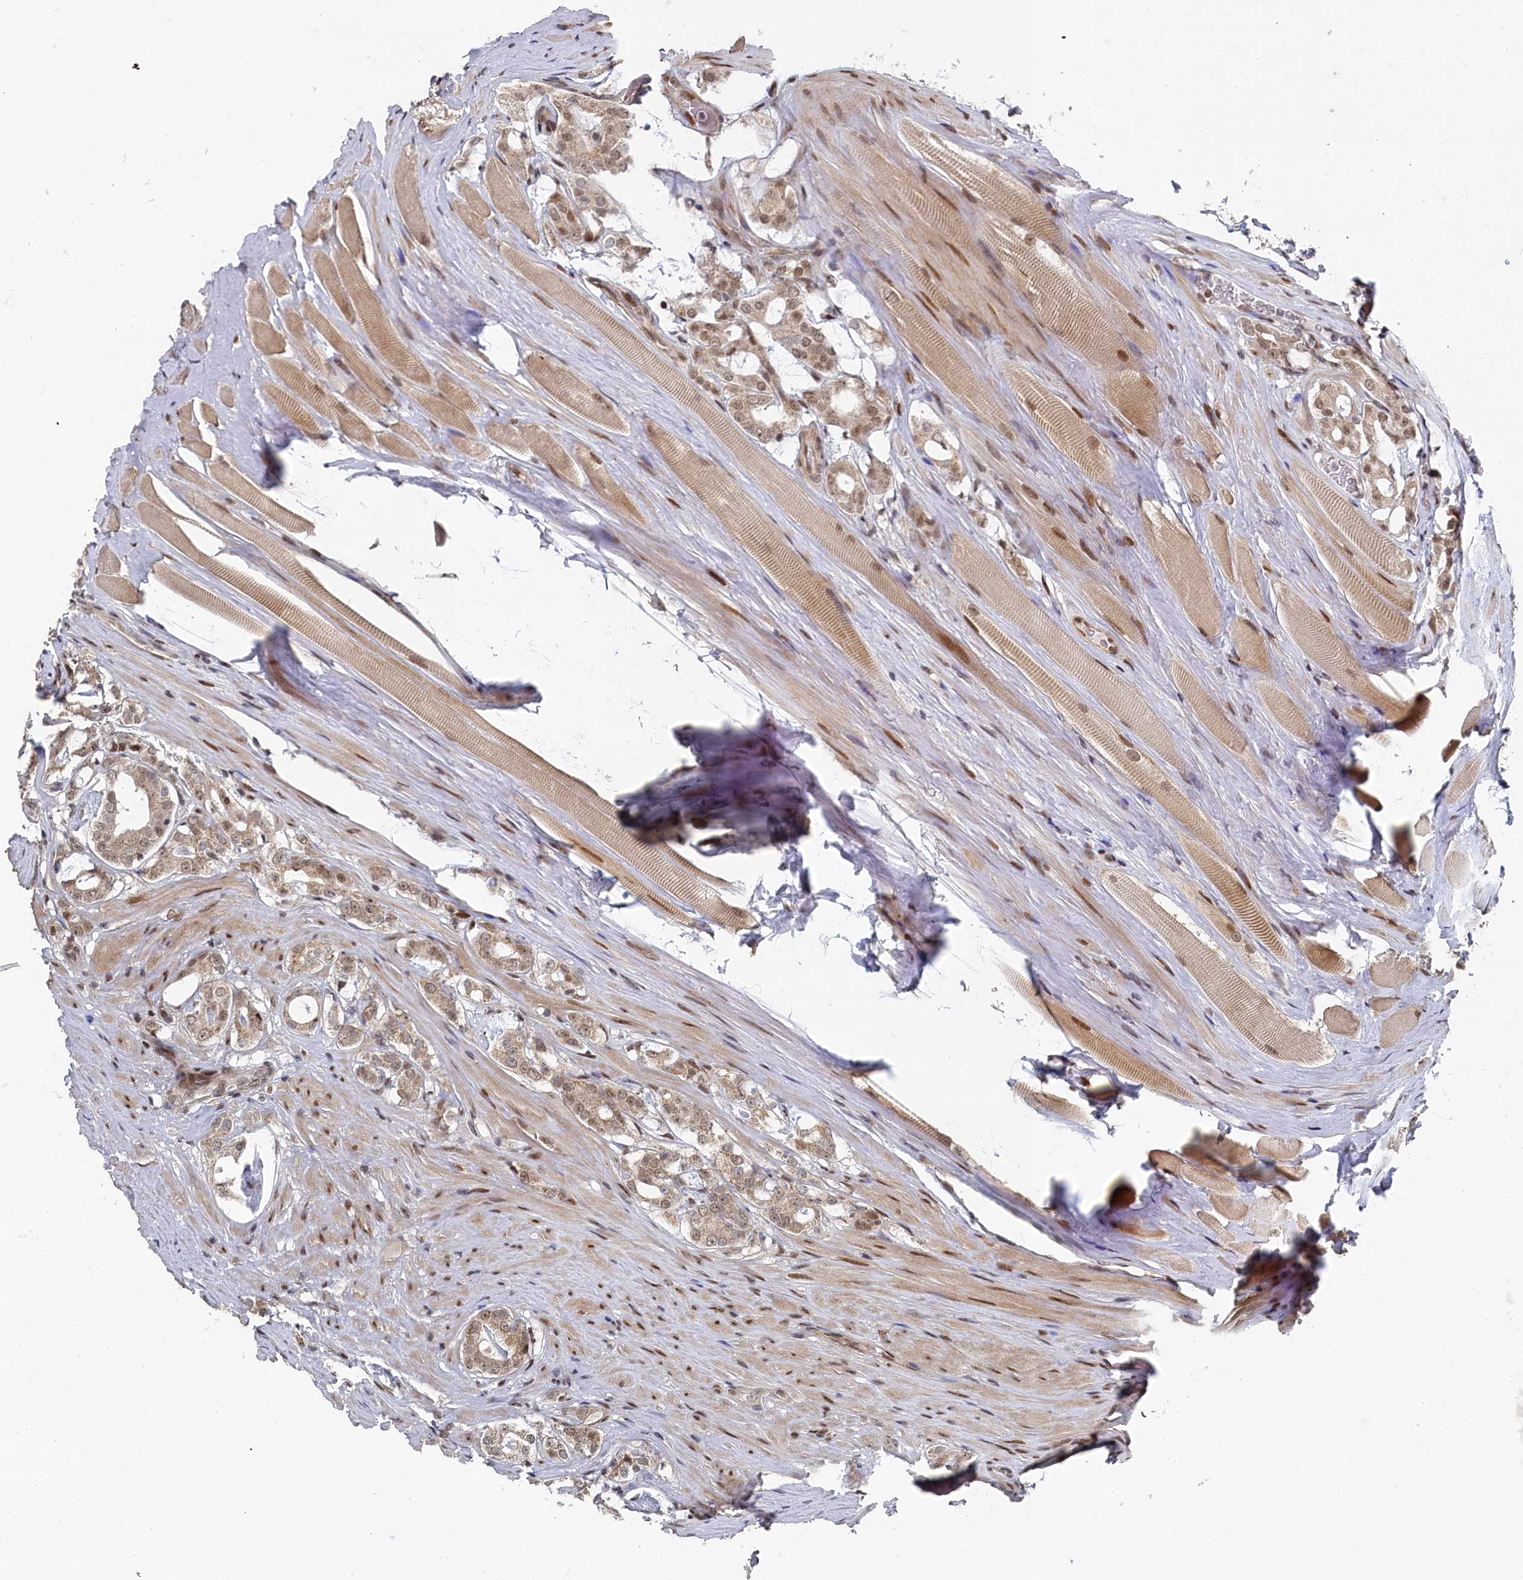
{"staining": {"intensity": "moderate", "quantity": ">75%", "location": "cytoplasmic/membranous,nuclear"}, "tissue": "prostate cancer", "cell_type": "Tumor cells", "image_type": "cancer", "snomed": [{"axis": "morphology", "description": "Adenocarcinoma, High grade"}, {"axis": "topography", "description": "Prostate"}], "caption": "Prostate cancer tissue reveals moderate cytoplasmic/membranous and nuclear expression in about >75% of tumor cells, visualized by immunohistochemistry.", "gene": "BUB3", "patient": {"sex": "male", "age": 63}}